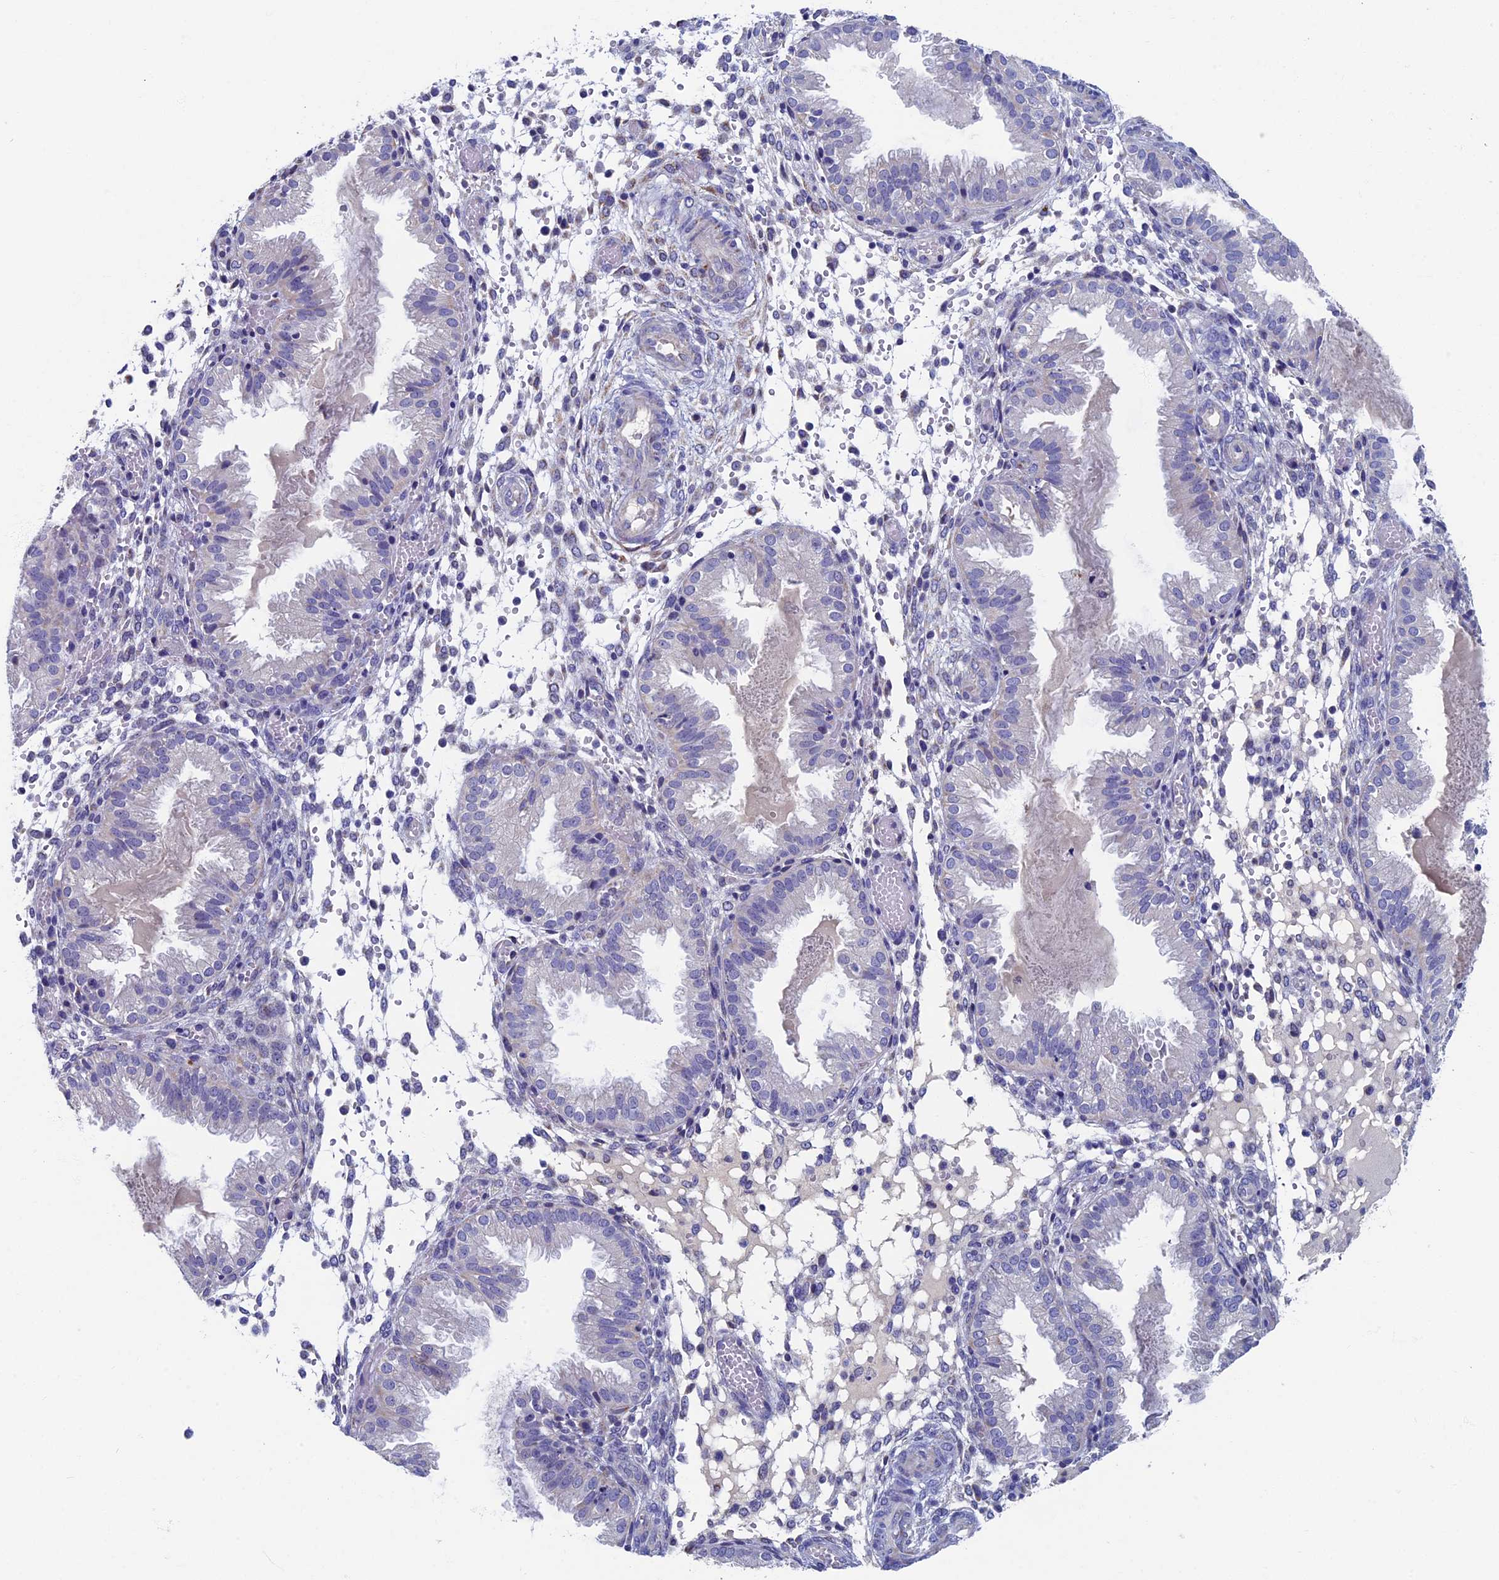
{"staining": {"intensity": "negative", "quantity": "none", "location": "none"}, "tissue": "endometrium", "cell_type": "Cells in endometrial stroma", "image_type": "normal", "snomed": [{"axis": "morphology", "description": "Normal tissue, NOS"}, {"axis": "topography", "description": "Endometrium"}], "caption": "Photomicrograph shows no significant protein staining in cells in endometrial stroma of unremarkable endometrium. The staining is performed using DAB (3,3'-diaminobenzidine) brown chromogen with nuclei counter-stained in using hematoxylin.", "gene": "OAT", "patient": {"sex": "female", "age": 33}}